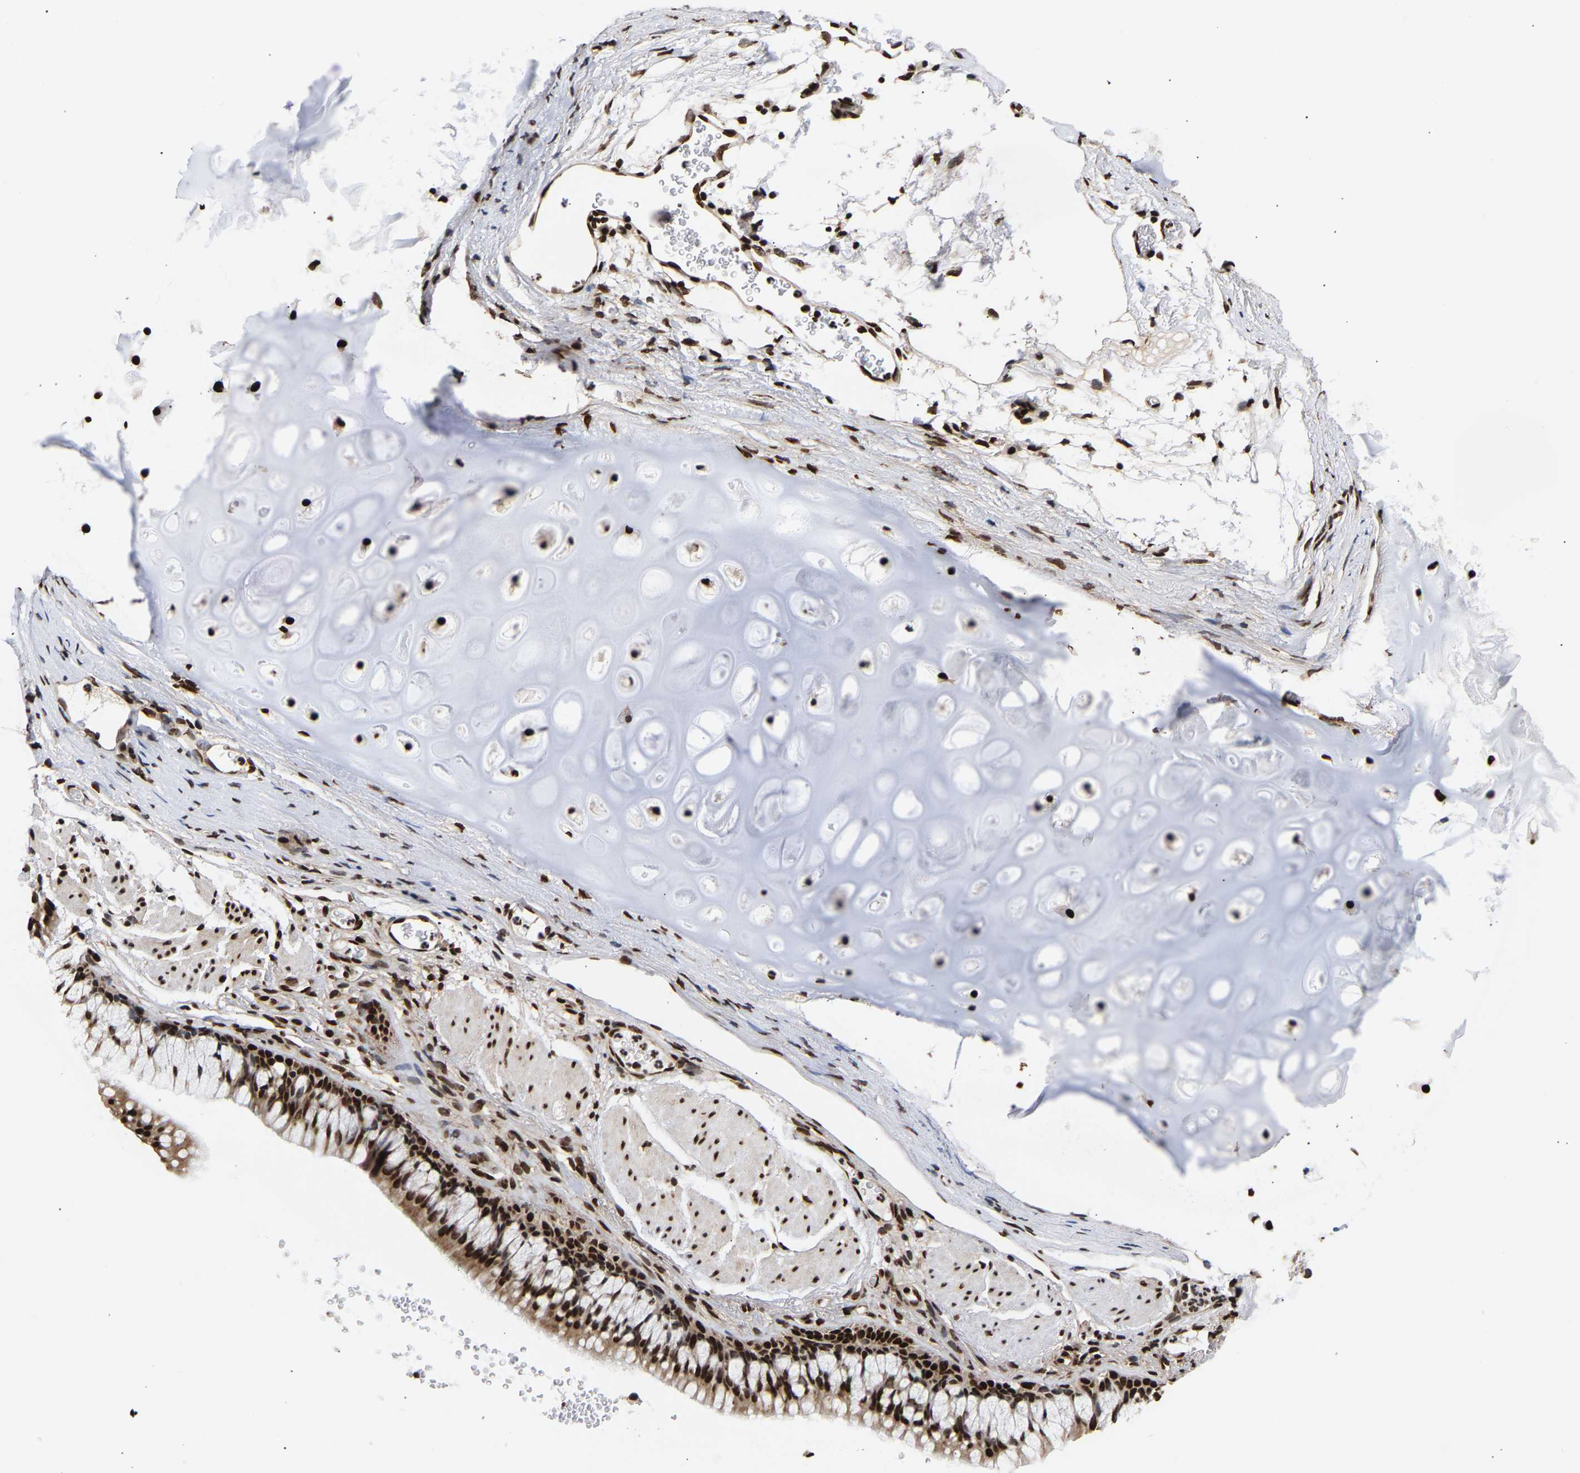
{"staining": {"intensity": "strong", "quantity": ">75%", "location": "nuclear"}, "tissue": "bronchus", "cell_type": "Respiratory epithelial cells", "image_type": "normal", "snomed": [{"axis": "morphology", "description": "Normal tissue, NOS"}, {"axis": "topography", "description": "Cartilage tissue"}, {"axis": "topography", "description": "Bronchus"}], "caption": "Immunohistochemical staining of normal bronchus shows >75% levels of strong nuclear protein expression in approximately >75% of respiratory epithelial cells. (DAB IHC with brightfield microscopy, high magnification).", "gene": "PSIP1", "patient": {"sex": "female", "age": 53}}